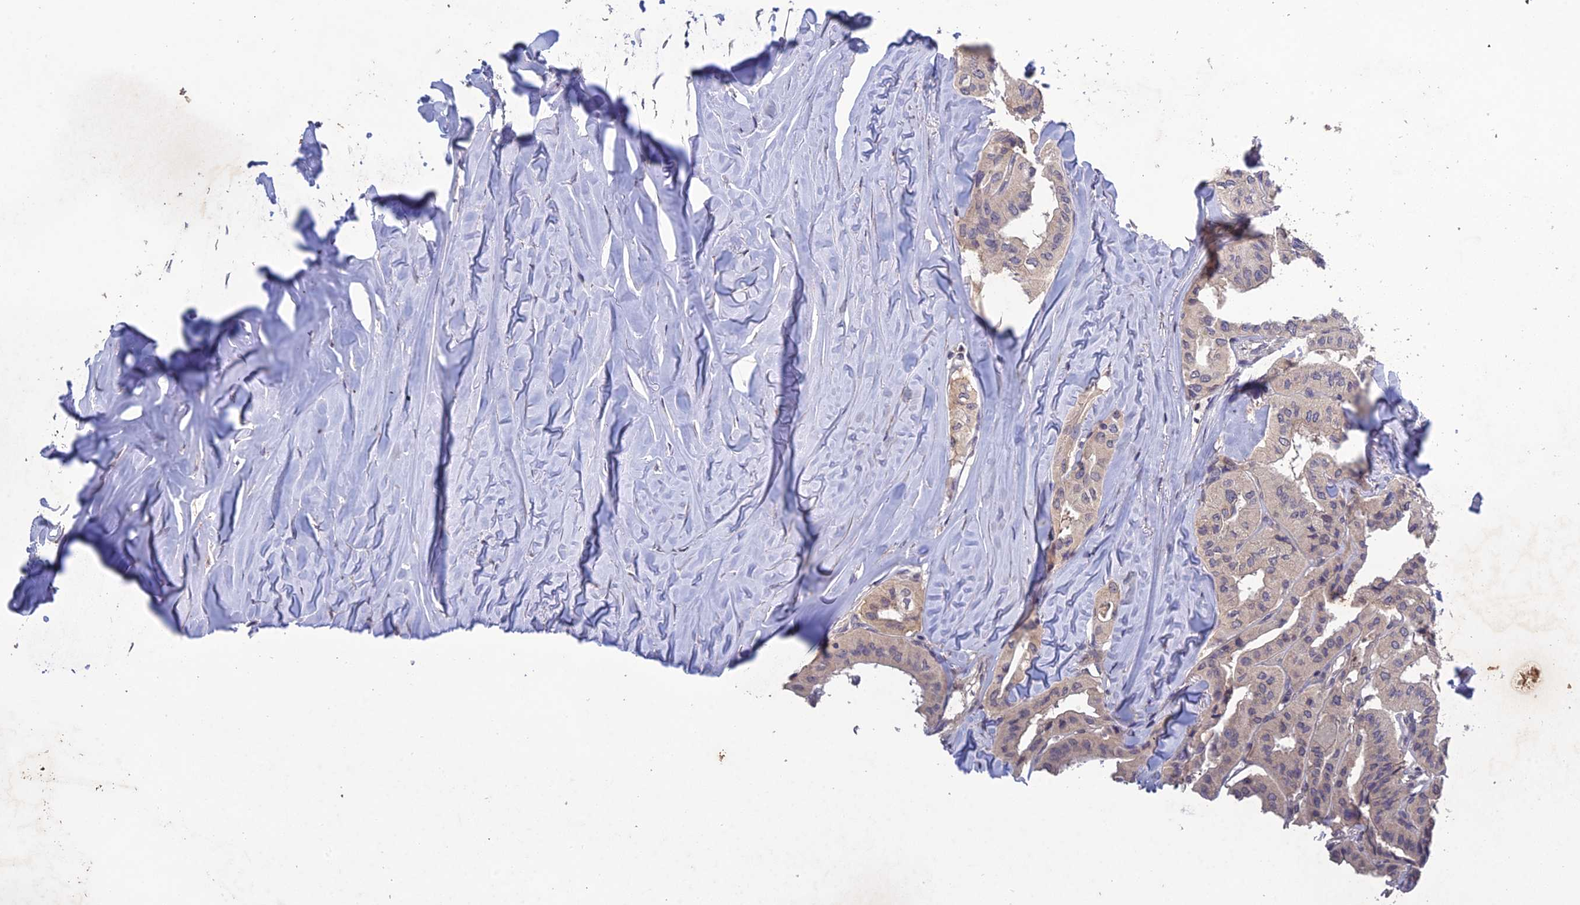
{"staining": {"intensity": "negative", "quantity": "none", "location": "none"}, "tissue": "thyroid cancer", "cell_type": "Tumor cells", "image_type": "cancer", "snomed": [{"axis": "morphology", "description": "Papillary adenocarcinoma, NOS"}, {"axis": "topography", "description": "Thyroid gland"}], "caption": "DAB immunohistochemical staining of human thyroid cancer (papillary adenocarcinoma) displays no significant staining in tumor cells.", "gene": "SLC39A13", "patient": {"sex": "female", "age": 59}}